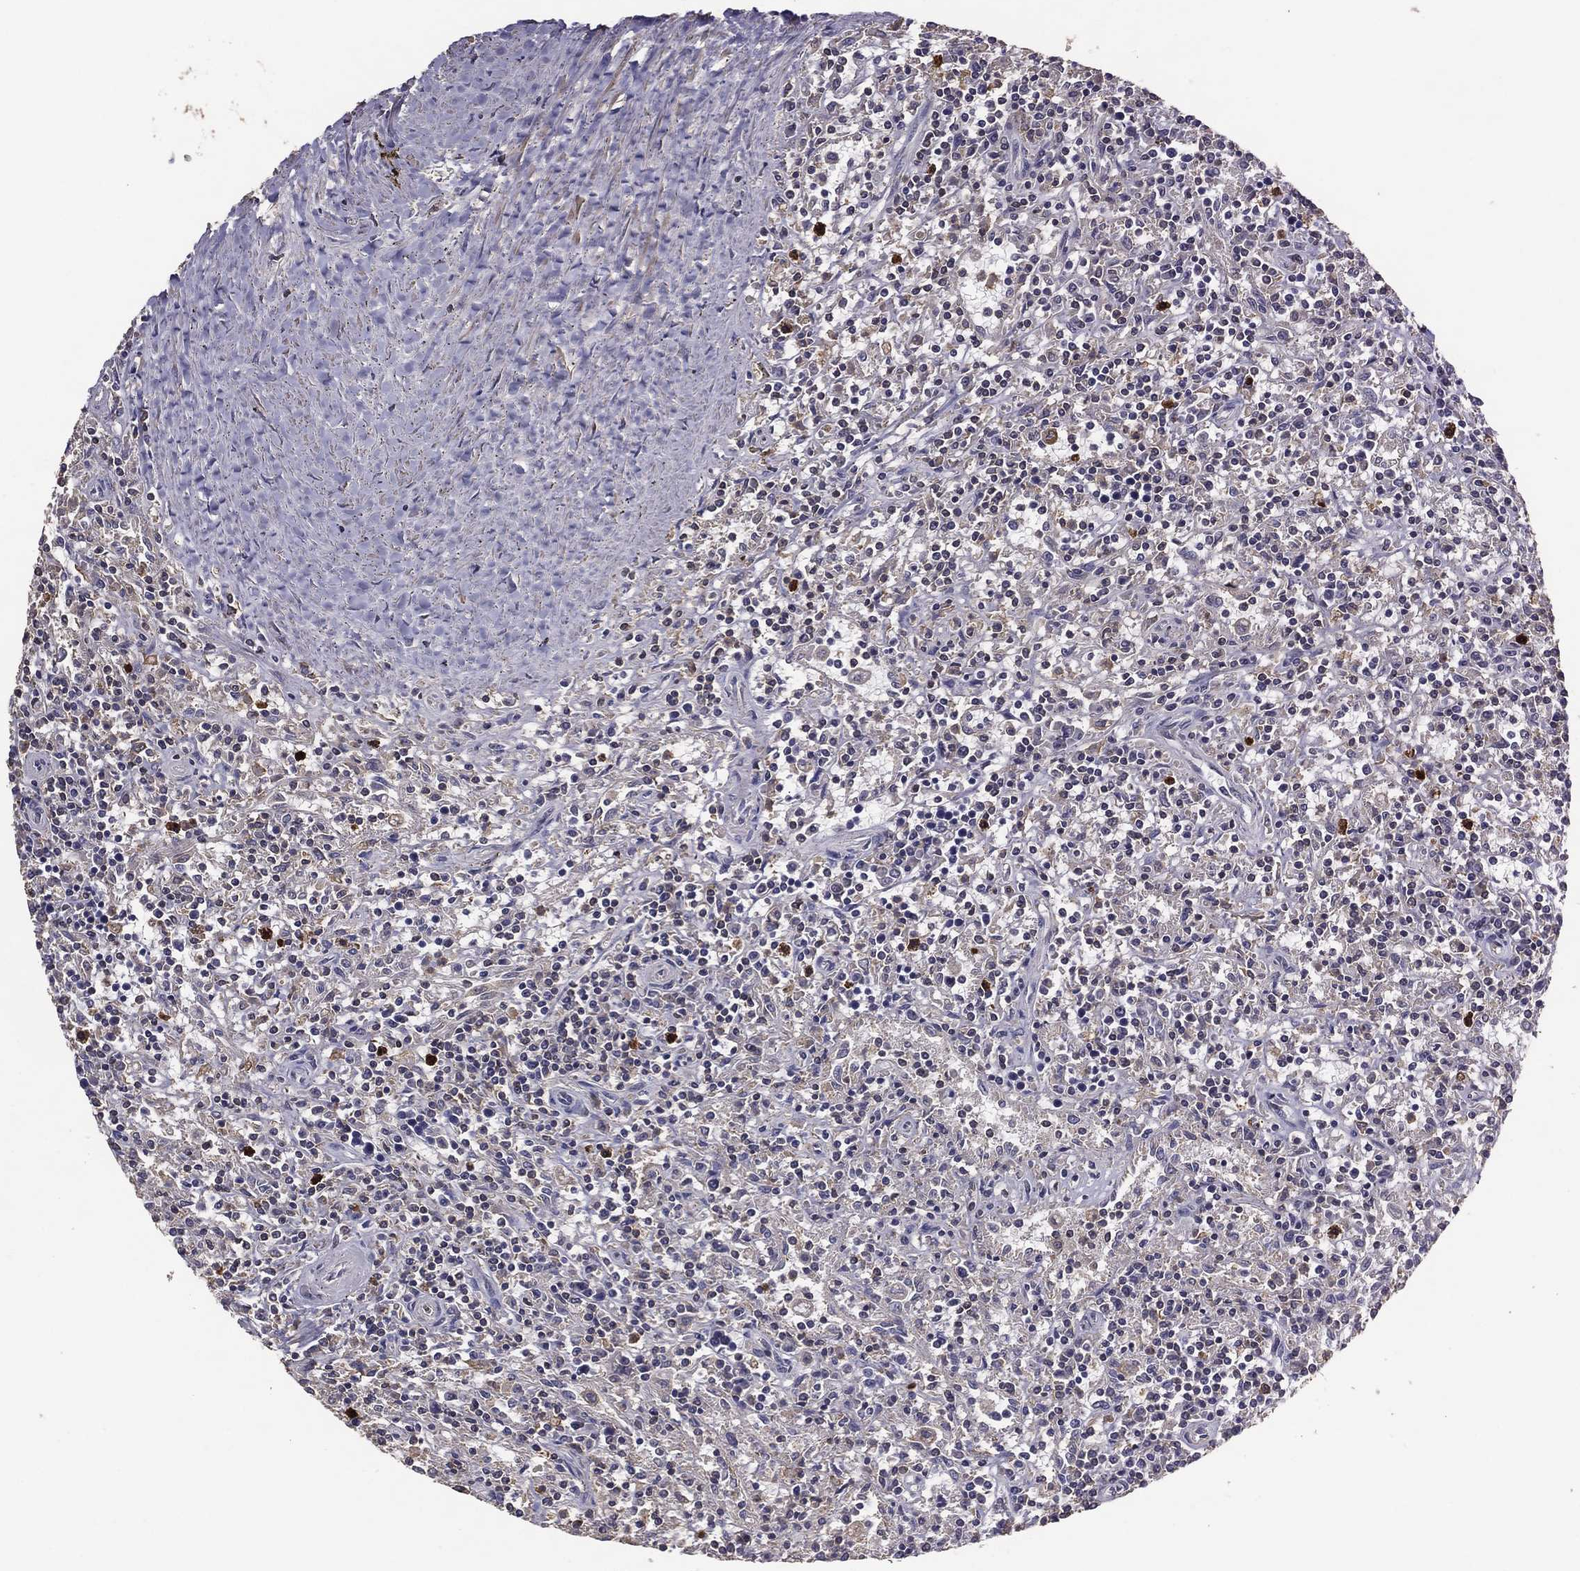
{"staining": {"intensity": "negative", "quantity": "none", "location": "none"}, "tissue": "lymphoma", "cell_type": "Tumor cells", "image_type": "cancer", "snomed": [{"axis": "morphology", "description": "Malignant lymphoma, non-Hodgkin's type, Low grade"}, {"axis": "topography", "description": "Spleen"}], "caption": "Immunohistochemical staining of low-grade malignant lymphoma, non-Hodgkin's type displays no significant positivity in tumor cells.", "gene": "GPR183", "patient": {"sex": "male", "age": 62}}